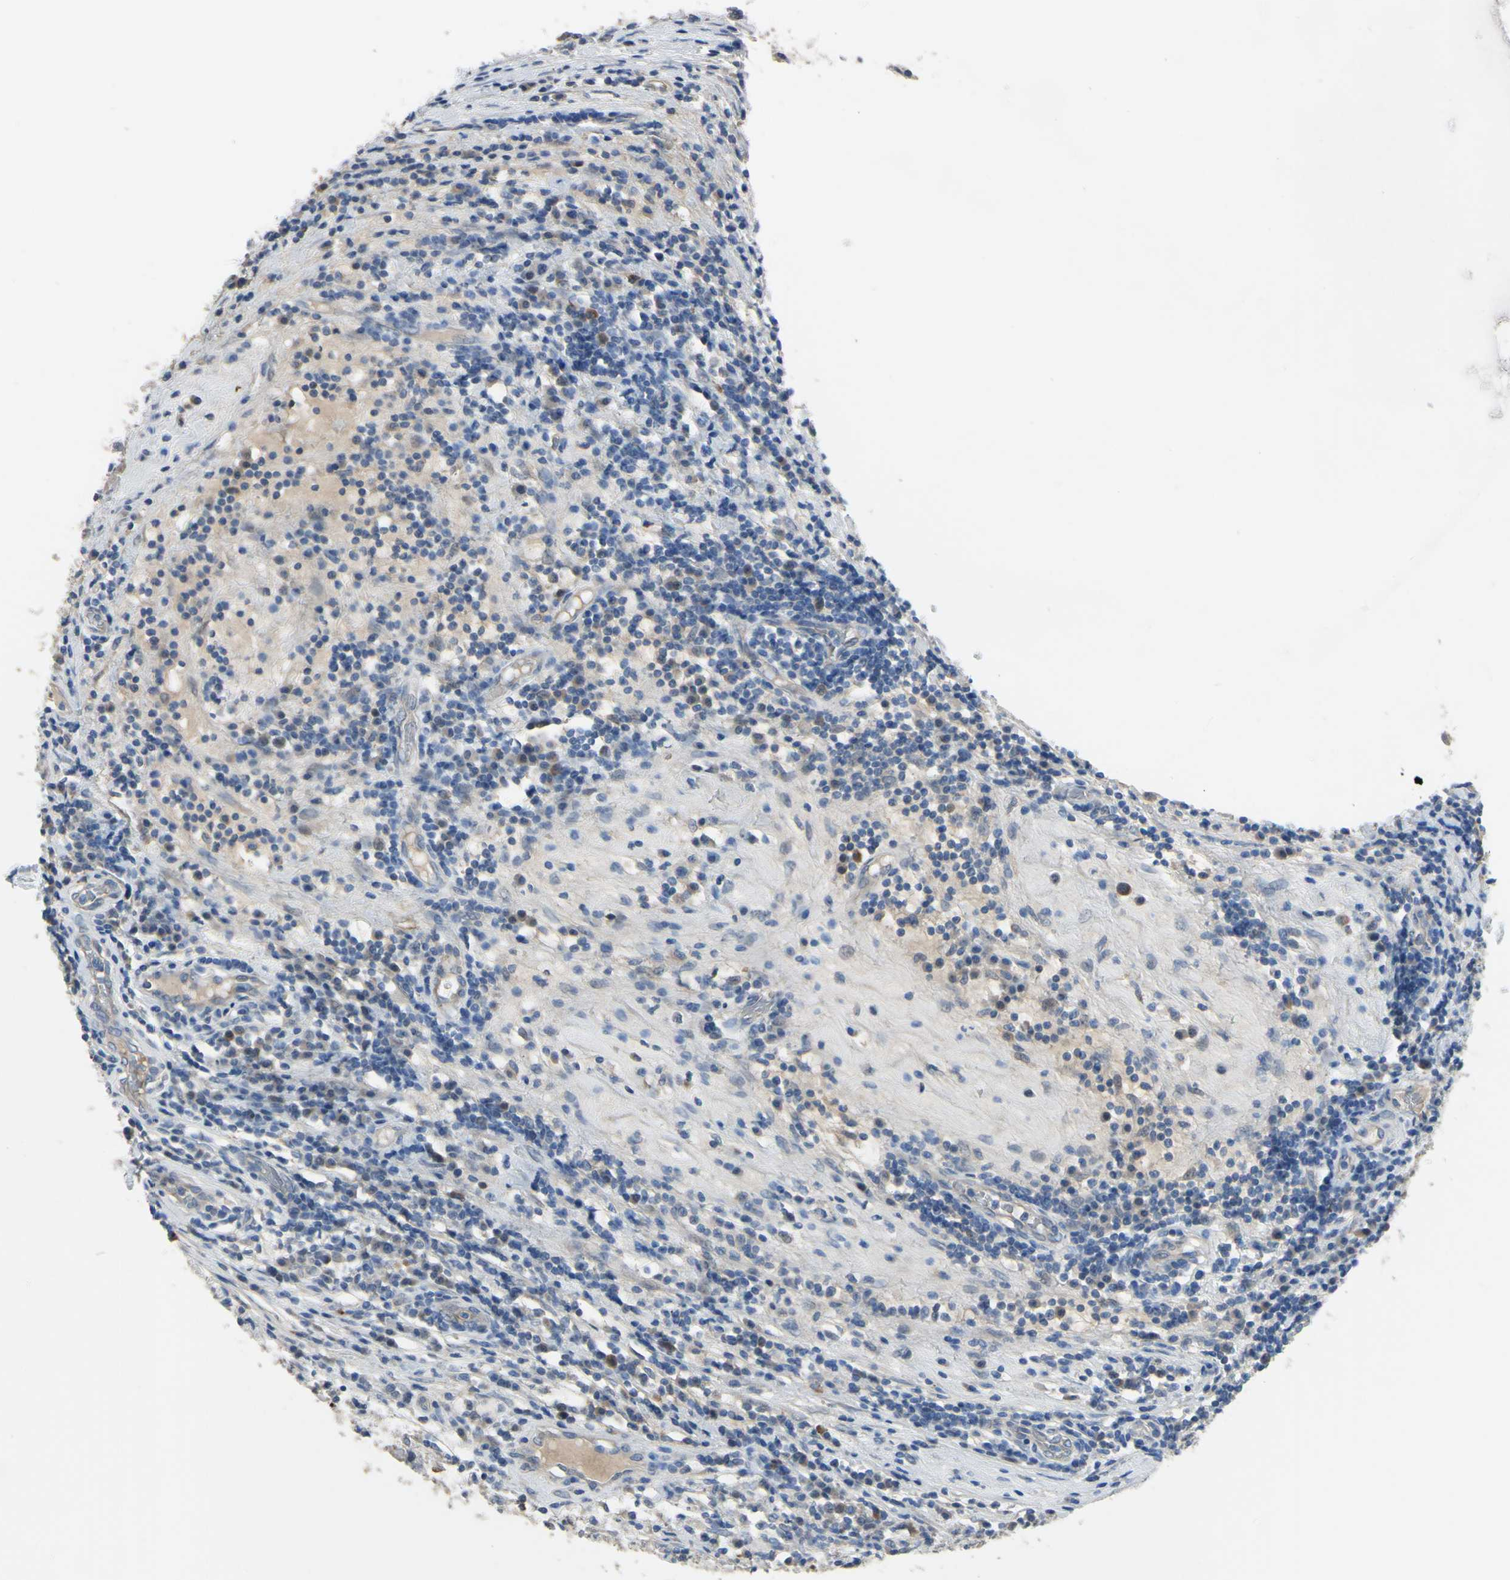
{"staining": {"intensity": "weak", "quantity": ">75%", "location": "cytoplasmic/membranous"}, "tissue": "testis cancer", "cell_type": "Tumor cells", "image_type": "cancer", "snomed": [{"axis": "morphology", "description": "Seminoma, NOS"}, {"axis": "topography", "description": "Testis"}], "caption": "This is a micrograph of IHC staining of testis cancer (seminoma), which shows weak expression in the cytoplasmic/membranous of tumor cells.", "gene": "LHX9", "patient": {"sex": "male", "age": 43}}